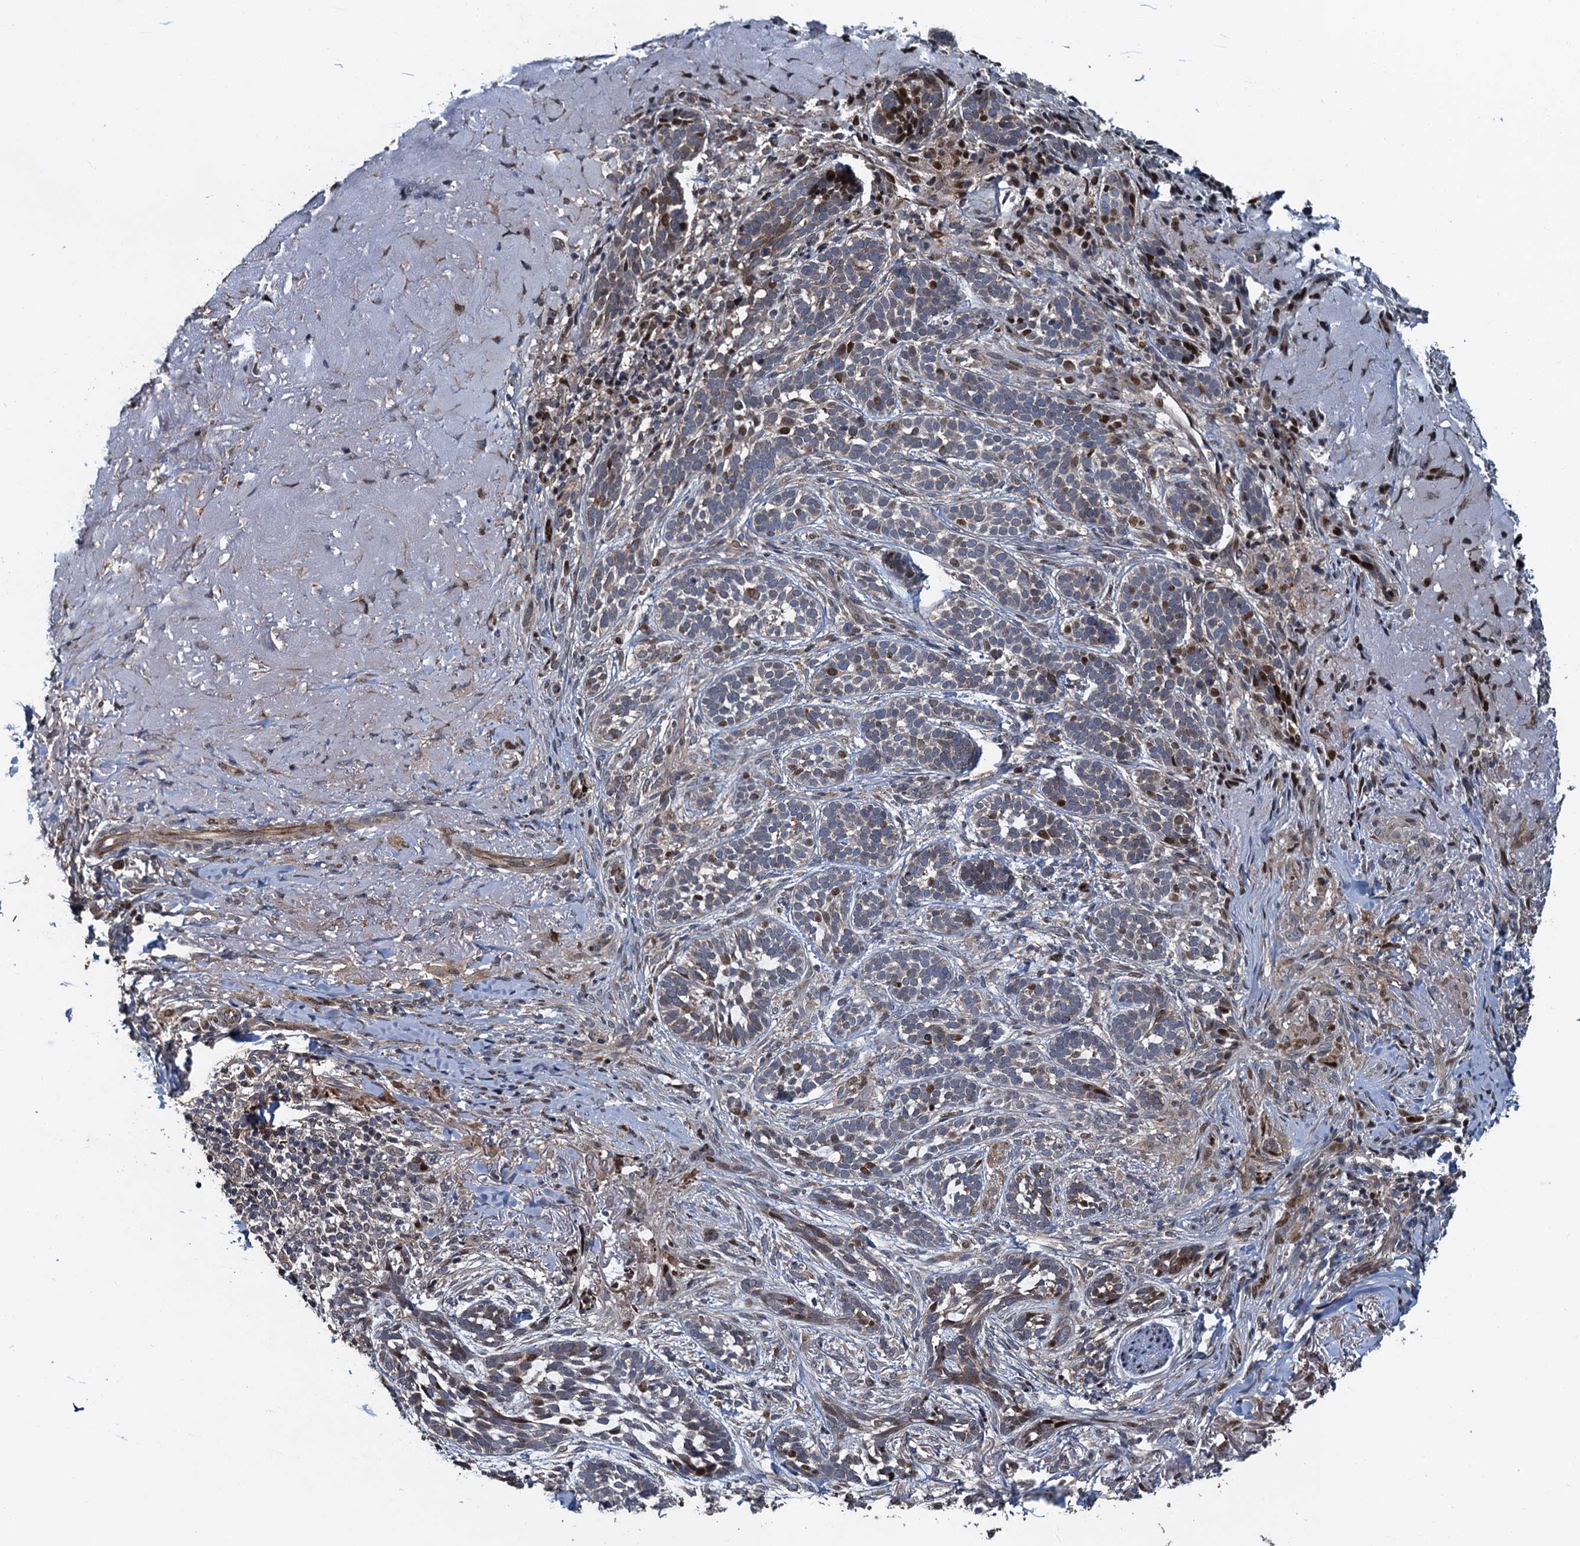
{"staining": {"intensity": "moderate", "quantity": "<25%", "location": "cytoplasmic/membranous,nuclear"}, "tissue": "skin cancer", "cell_type": "Tumor cells", "image_type": "cancer", "snomed": [{"axis": "morphology", "description": "Basal cell carcinoma"}, {"axis": "topography", "description": "Skin"}], "caption": "IHC of skin cancer displays low levels of moderate cytoplasmic/membranous and nuclear expression in approximately <25% of tumor cells. (DAB IHC with brightfield microscopy, high magnification).", "gene": "ATOSA", "patient": {"sex": "male", "age": 71}}